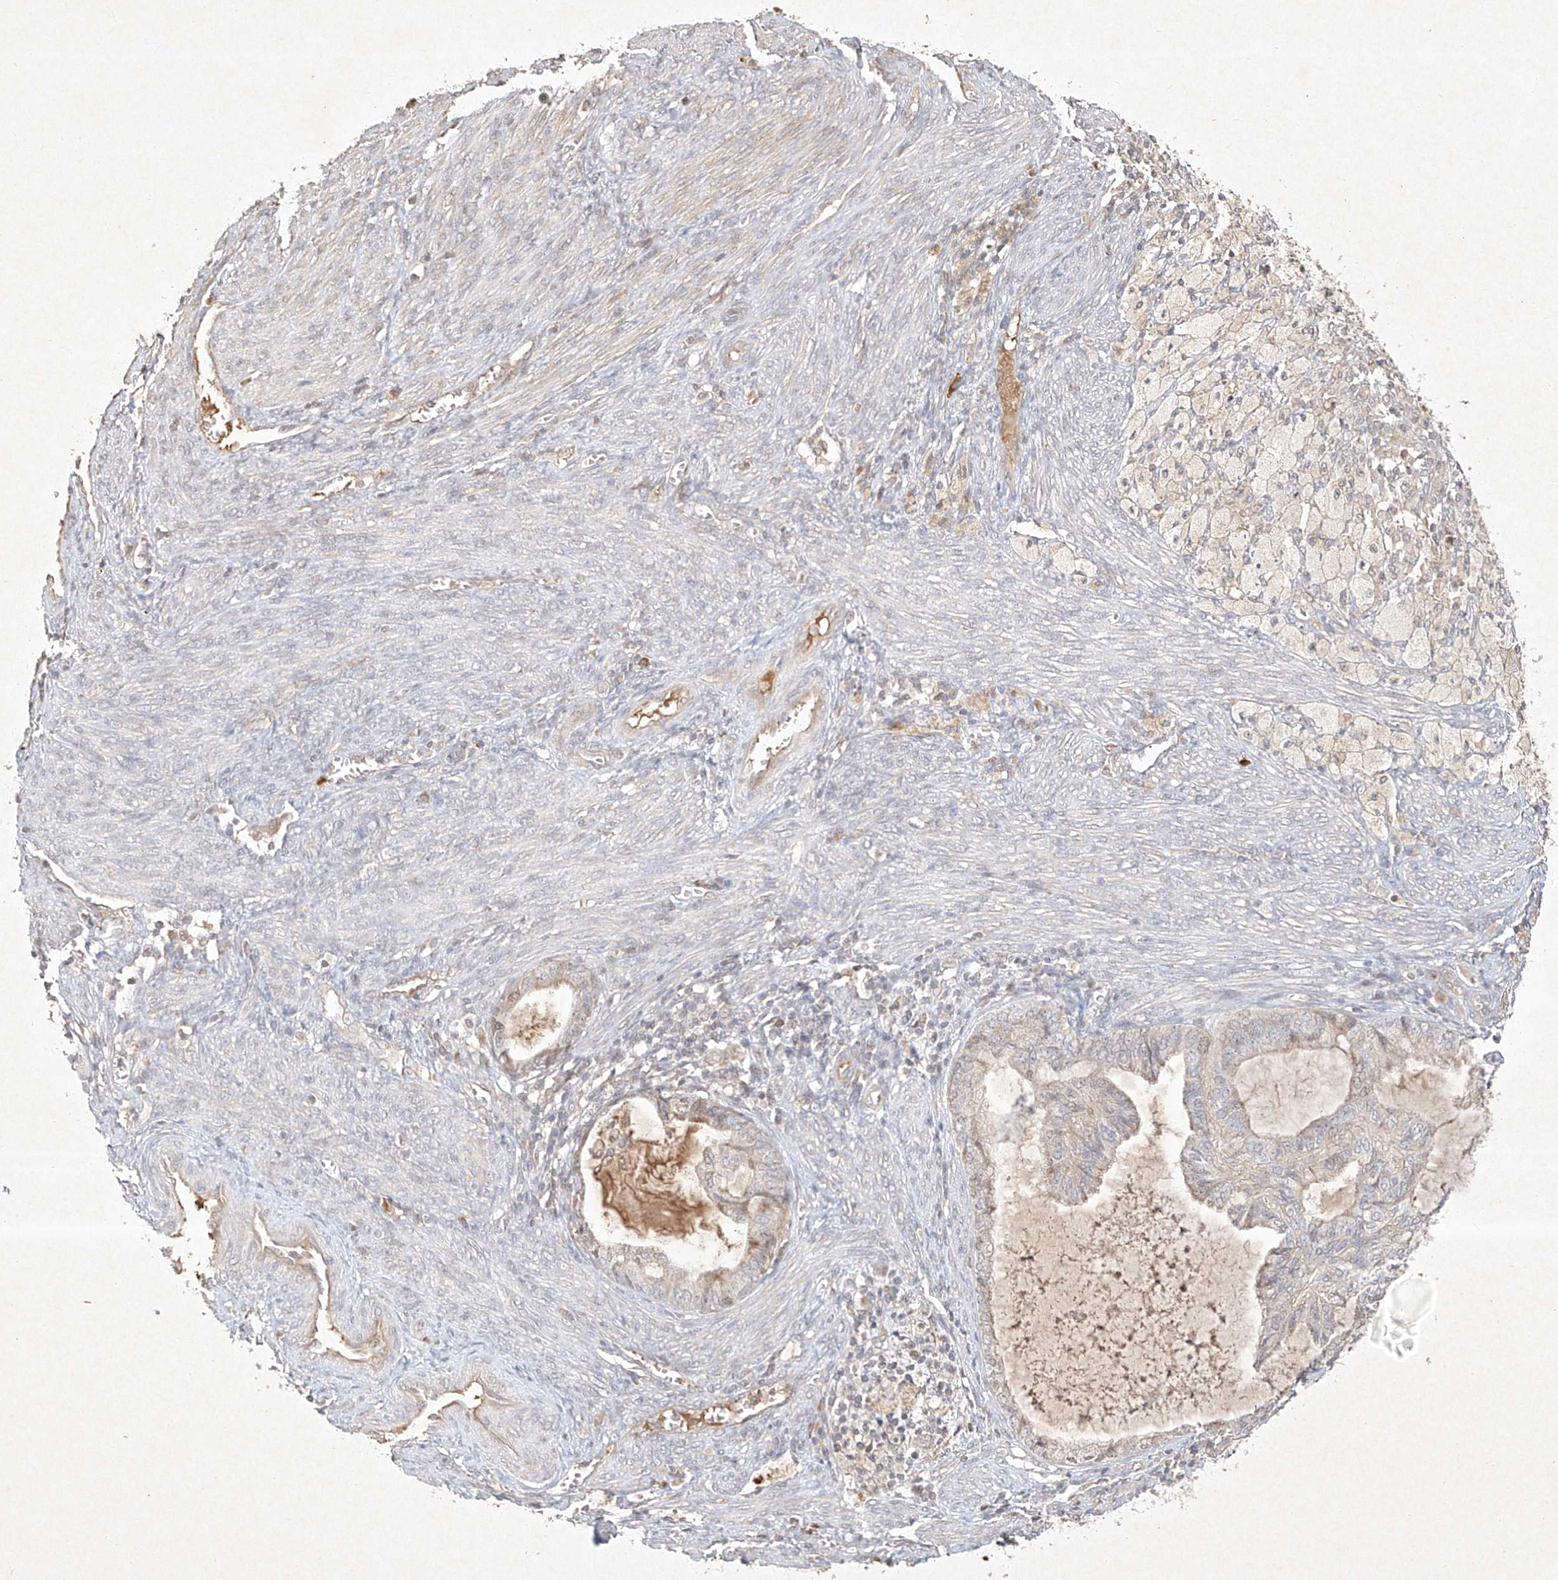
{"staining": {"intensity": "weak", "quantity": "25%-75%", "location": "cytoplasmic/membranous"}, "tissue": "cervical cancer", "cell_type": "Tumor cells", "image_type": "cancer", "snomed": [{"axis": "morphology", "description": "Normal tissue, NOS"}, {"axis": "morphology", "description": "Adenocarcinoma, NOS"}, {"axis": "topography", "description": "Cervix"}, {"axis": "topography", "description": "Endometrium"}], "caption": "Brown immunohistochemical staining in adenocarcinoma (cervical) shows weak cytoplasmic/membranous staining in about 25%-75% of tumor cells. (Stains: DAB (3,3'-diaminobenzidine) in brown, nuclei in blue, Microscopy: brightfield microscopy at high magnification).", "gene": "BTRC", "patient": {"sex": "female", "age": 86}}